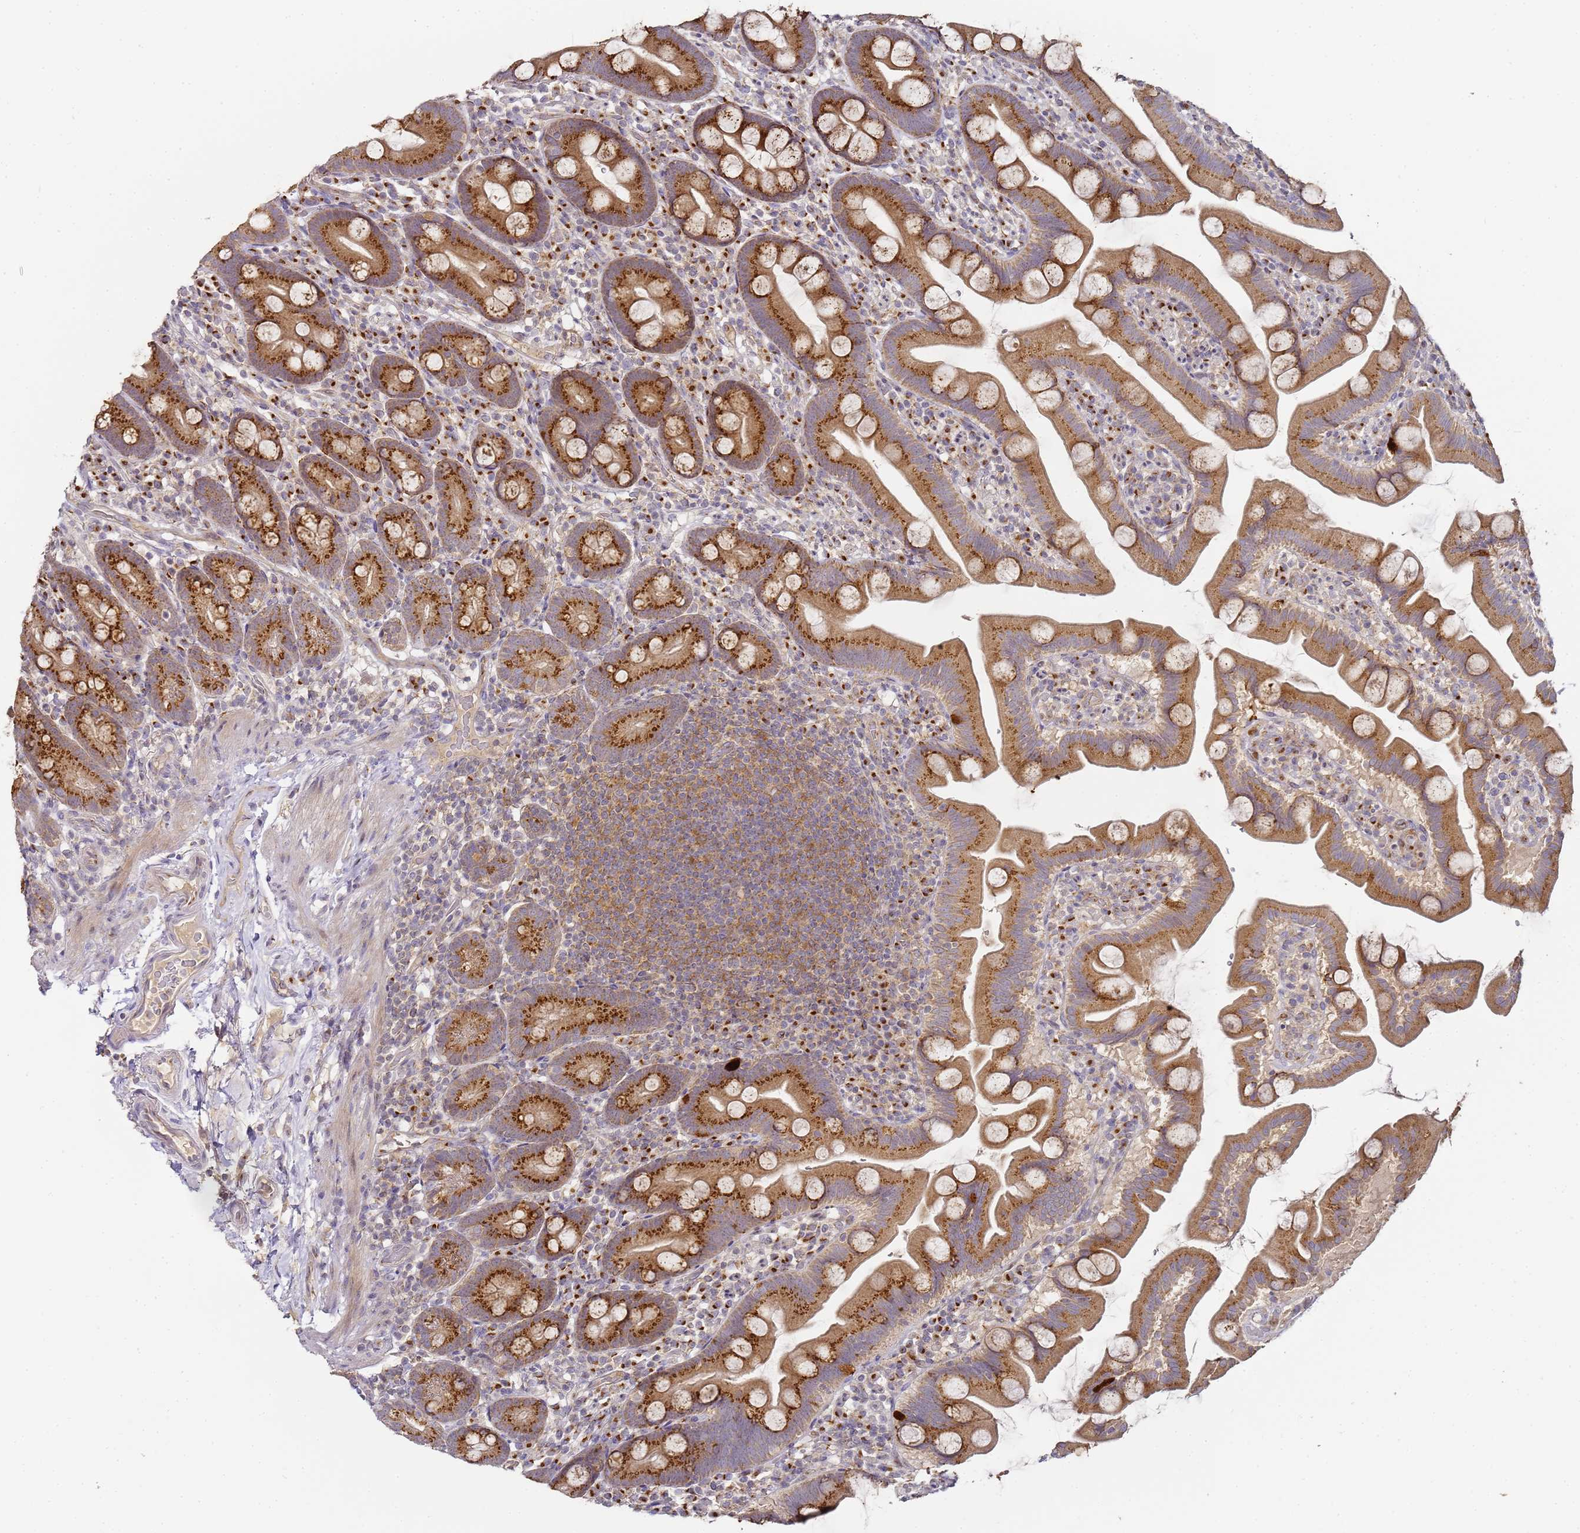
{"staining": {"intensity": "strong", "quantity": "25%-75%", "location": "cytoplasmic/membranous"}, "tissue": "small intestine", "cell_type": "Glandular cells", "image_type": "normal", "snomed": [{"axis": "morphology", "description": "Normal tissue, NOS"}, {"axis": "topography", "description": "Small intestine"}], "caption": "Protein expression by immunohistochemistry (IHC) displays strong cytoplasmic/membranous positivity in about 25%-75% of glandular cells in unremarkable small intestine.", "gene": "MRPL49", "patient": {"sex": "female", "age": 68}}